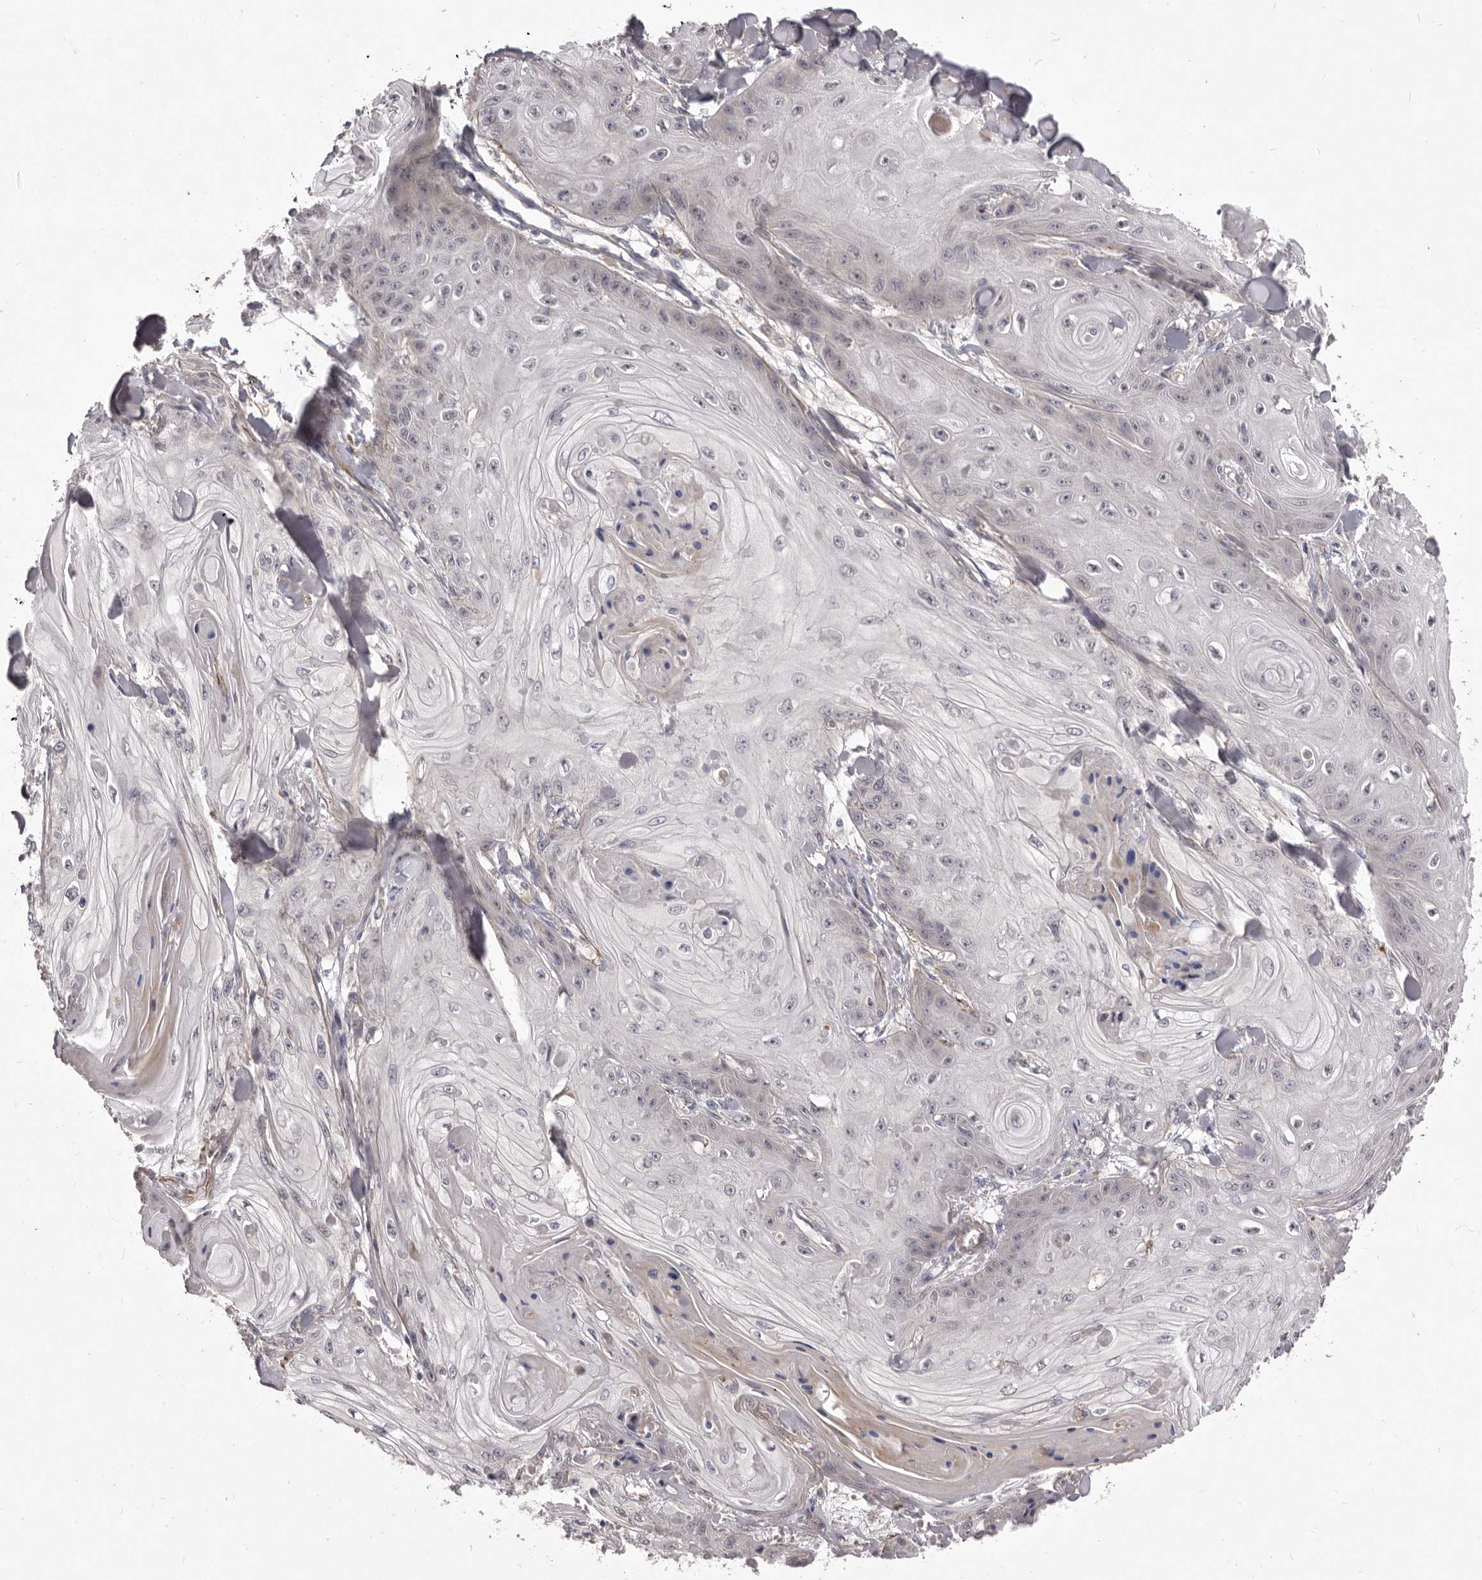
{"staining": {"intensity": "negative", "quantity": "none", "location": "none"}, "tissue": "skin cancer", "cell_type": "Tumor cells", "image_type": "cancer", "snomed": [{"axis": "morphology", "description": "Squamous cell carcinoma, NOS"}, {"axis": "topography", "description": "Skin"}], "caption": "The photomicrograph displays no staining of tumor cells in squamous cell carcinoma (skin).", "gene": "HBS1L", "patient": {"sex": "male", "age": 74}}